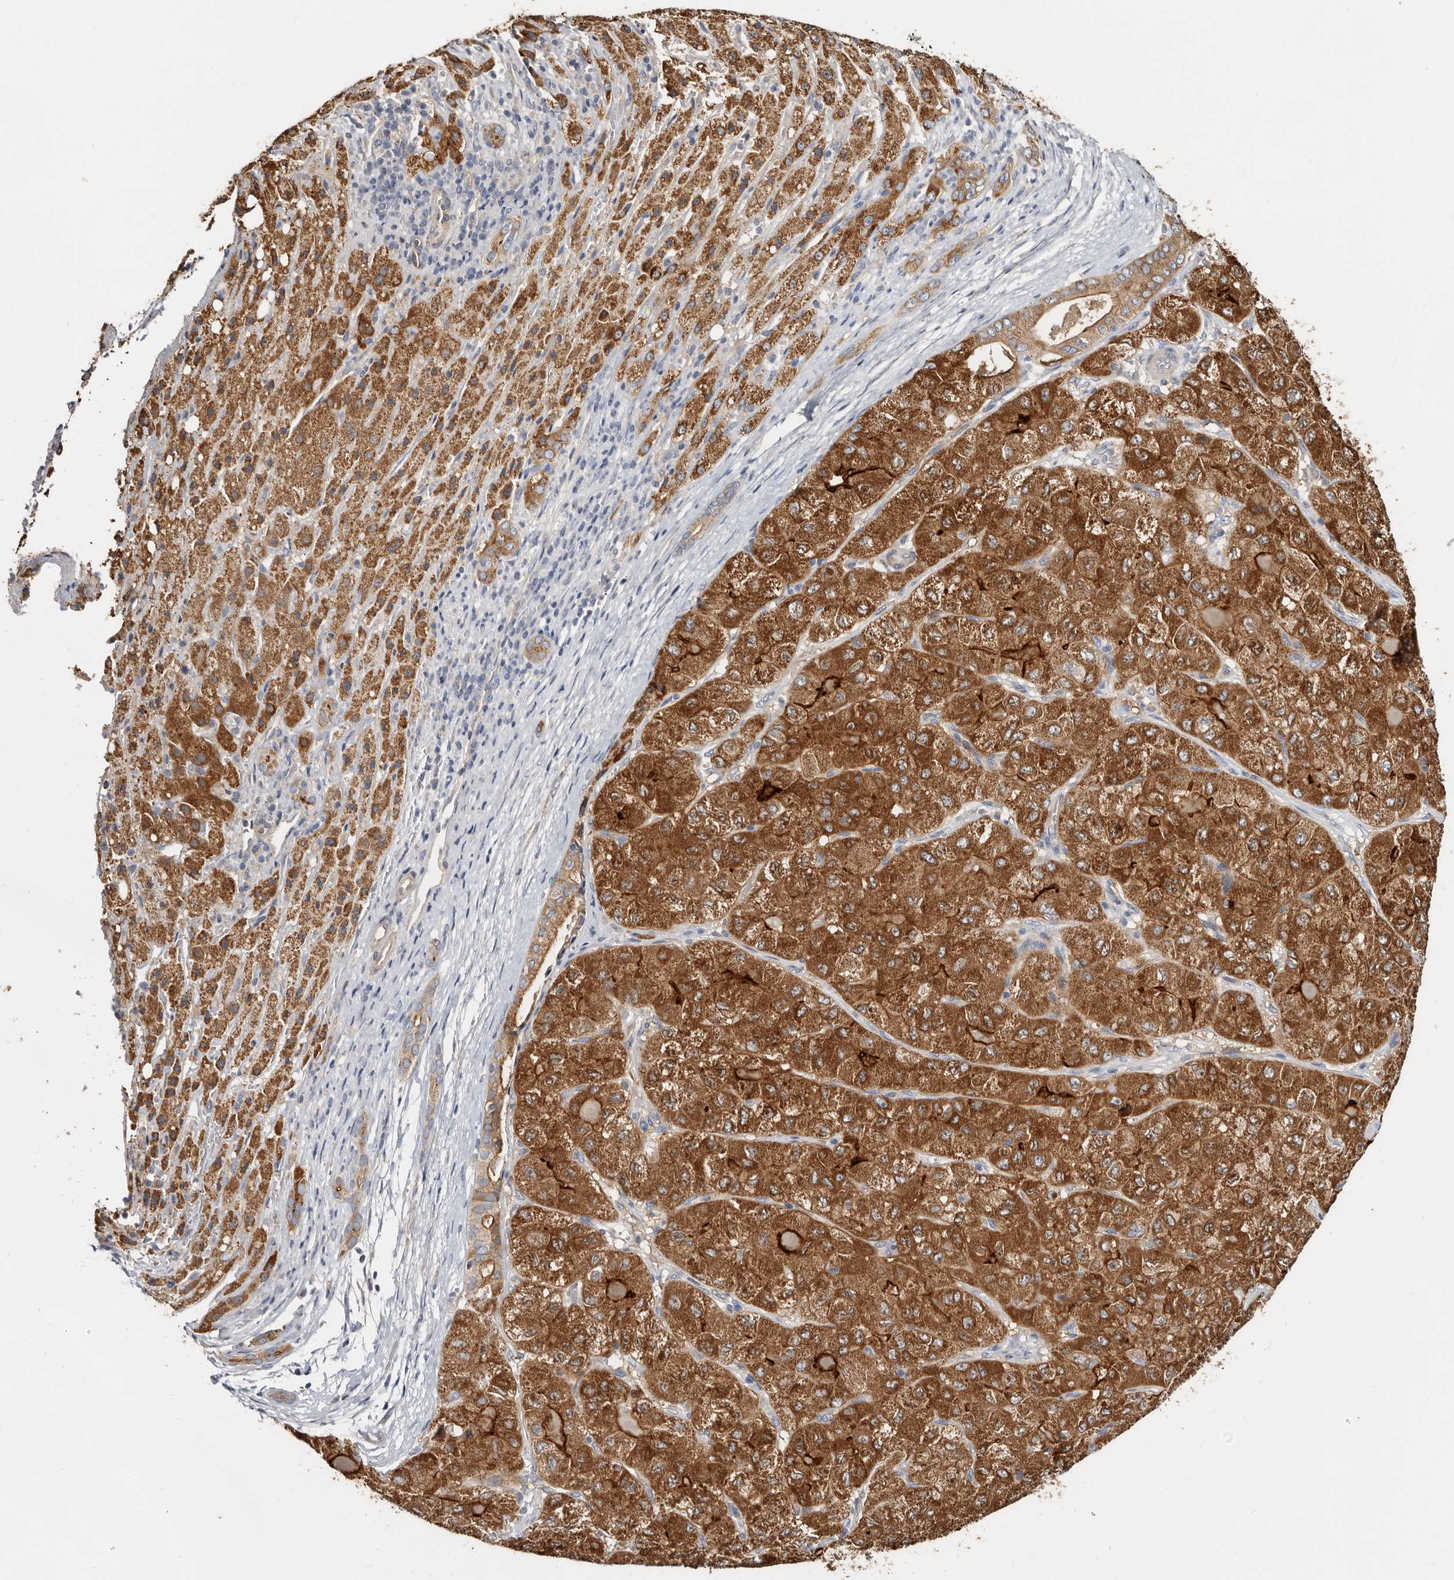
{"staining": {"intensity": "strong", "quantity": ">75%", "location": "cytoplasmic/membranous"}, "tissue": "liver cancer", "cell_type": "Tumor cells", "image_type": "cancer", "snomed": [{"axis": "morphology", "description": "Carcinoma, Hepatocellular, NOS"}, {"axis": "topography", "description": "Liver"}], "caption": "Protein staining exhibits strong cytoplasmic/membranous expression in about >75% of tumor cells in hepatocellular carcinoma (liver).", "gene": "BAIAP2L1", "patient": {"sex": "male", "age": 80}}